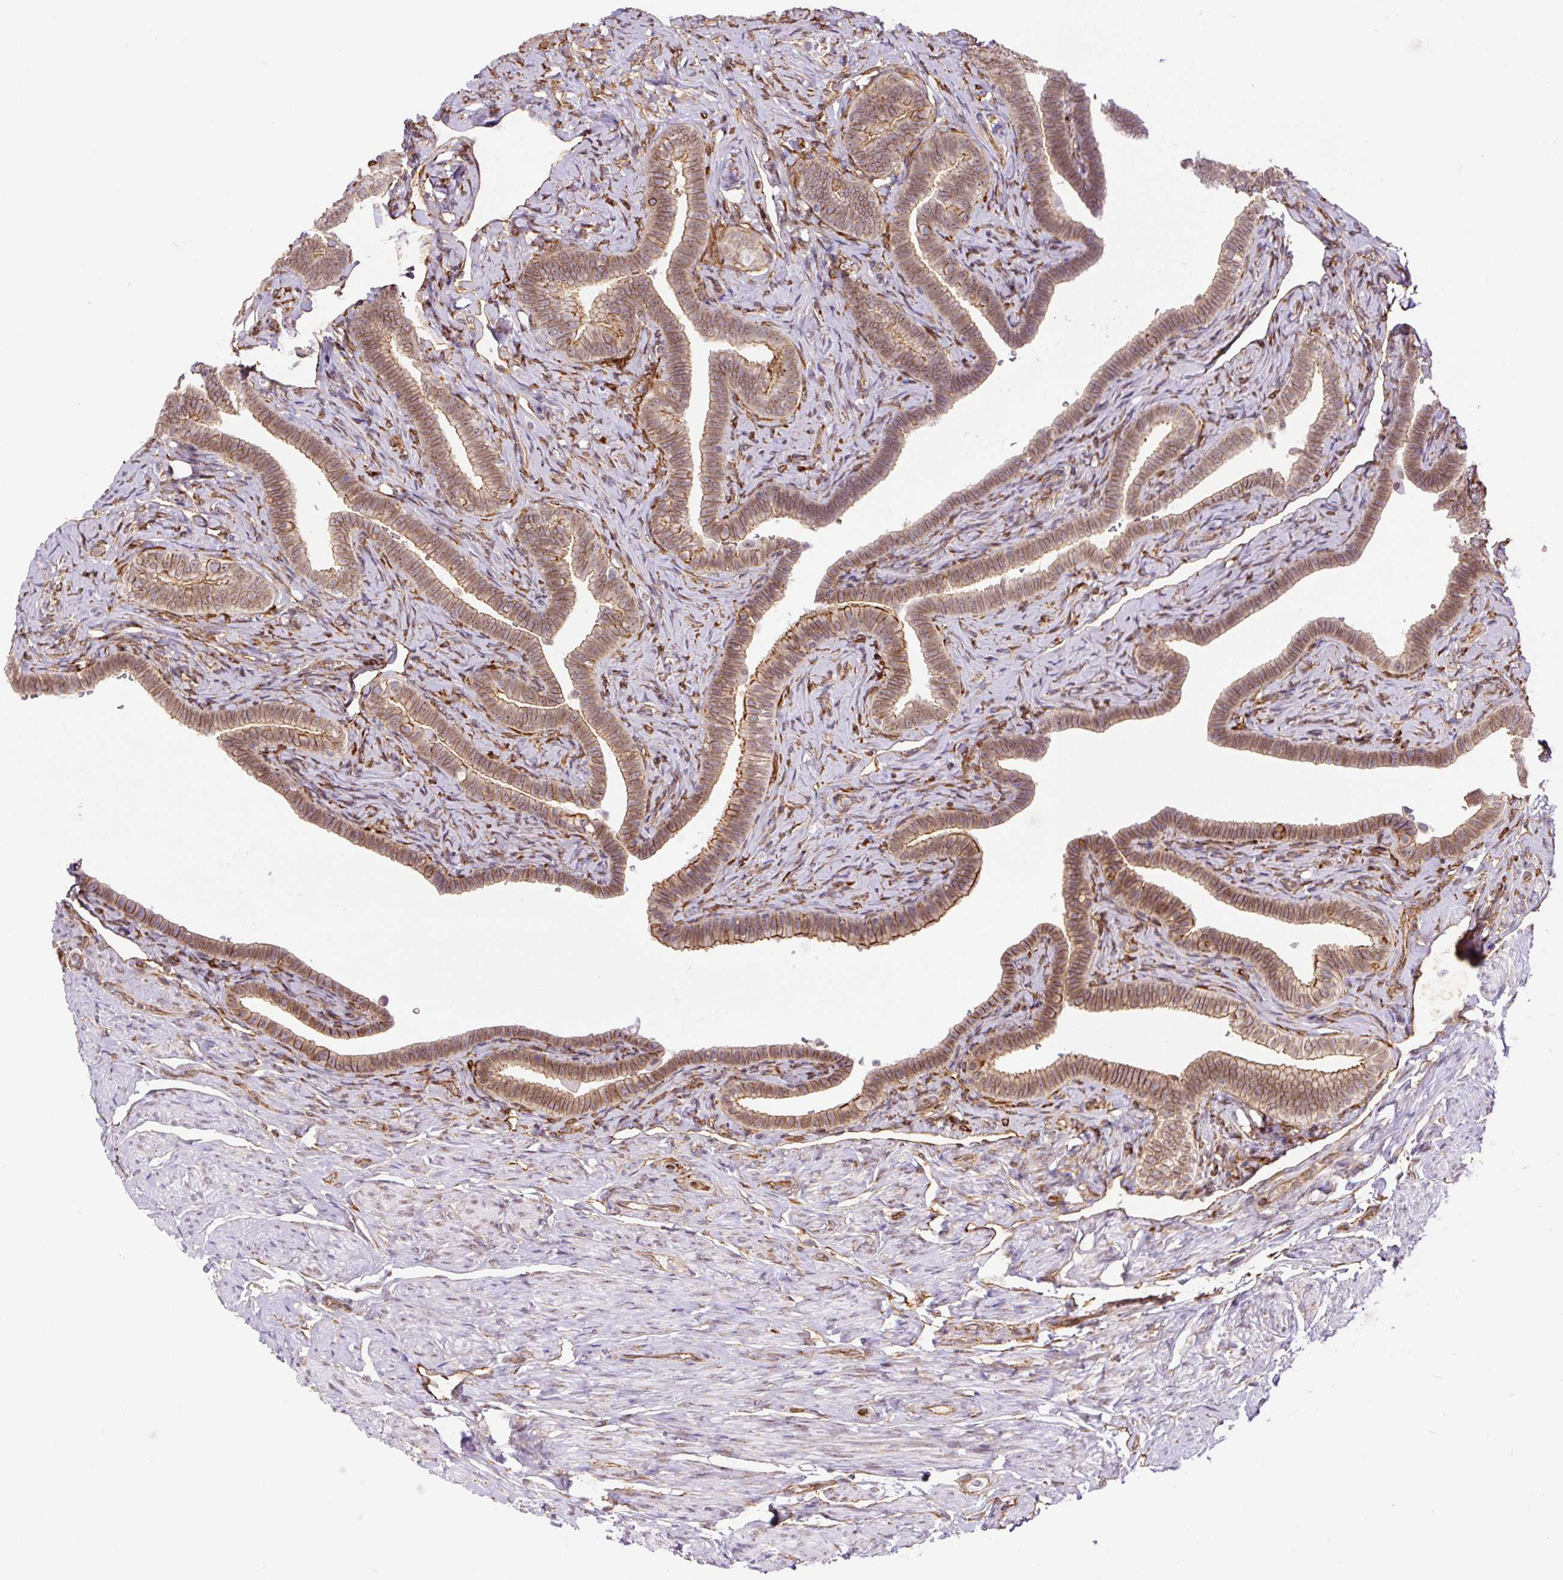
{"staining": {"intensity": "moderate", "quantity": ">75%", "location": "cytoplasmic/membranous"}, "tissue": "fallopian tube", "cell_type": "Glandular cells", "image_type": "normal", "snomed": [{"axis": "morphology", "description": "Normal tissue, NOS"}, {"axis": "topography", "description": "Fallopian tube"}], "caption": "Immunohistochemistry image of normal fallopian tube: human fallopian tube stained using immunohistochemistry (IHC) demonstrates medium levels of moderate protein expression localized specifically in the cytoplasmic/membranous of glandular cells, appearing as a cytoplasmic/membranous brown color.", "gene": "MYO5C", "patient": {"sex": "female", "age": 69}}